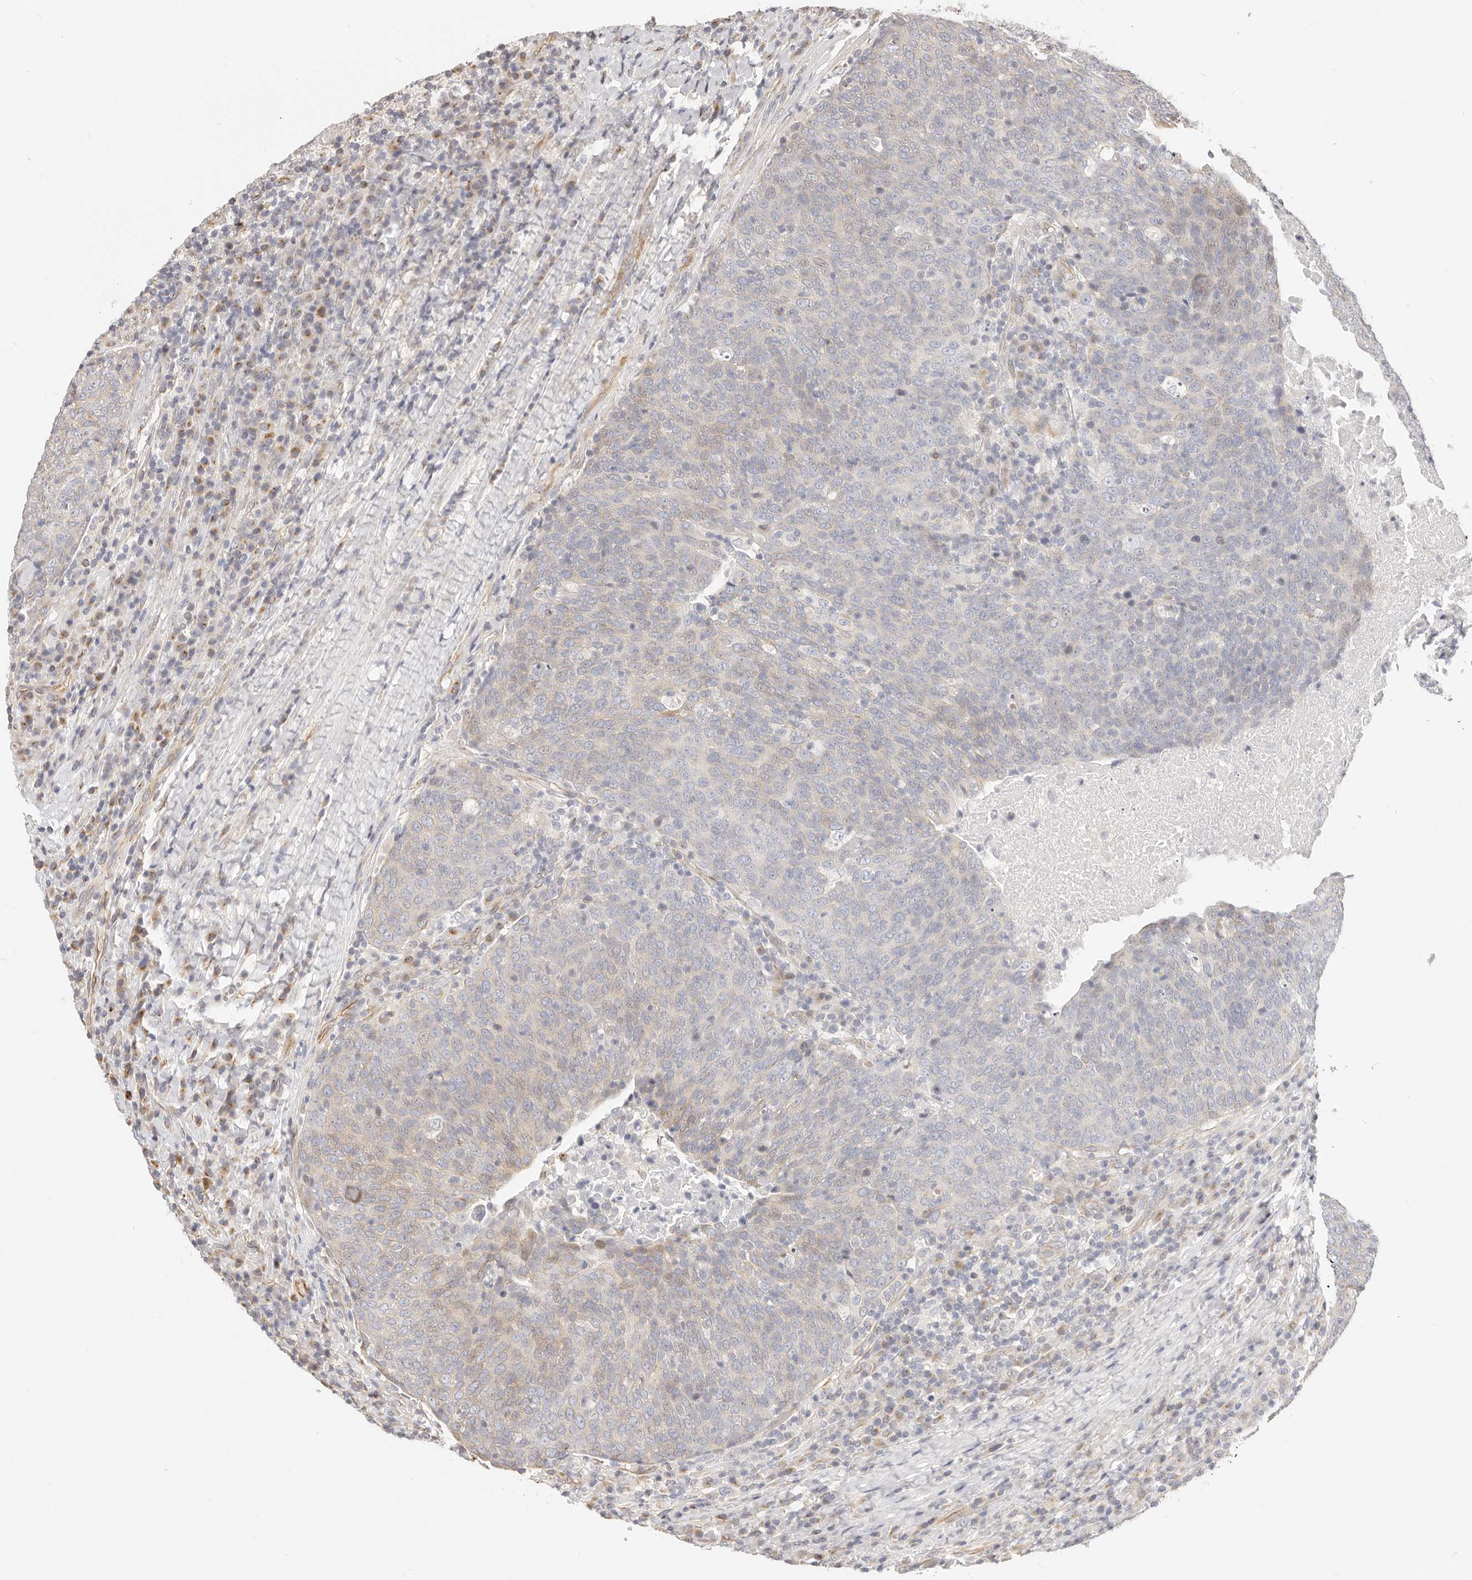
{"staining": {"intensity": "weak", "quantity": "<25%", "location": "cytoplasmic/membranous"}, "tissue": "head and neck cancer", "cell_type": "Tumor cells", "image_type": "cancer", "snomed": [{"axis": "morphology", "description": "Squamous cell carcinoma, NOS"}, {"axis": "morphology", "description": "Squamous cell carcinoma, metastatic, NOS"}, {"axis": "topography", "description": "Lymph node"}, {"axis": "topography", "description": "Head-Neck"}], "caption": "Tumor cells show no significant expression in head and neck cancer.", "gene": "DTNBP1", "patient": {"sex": "male", "age": 62}}